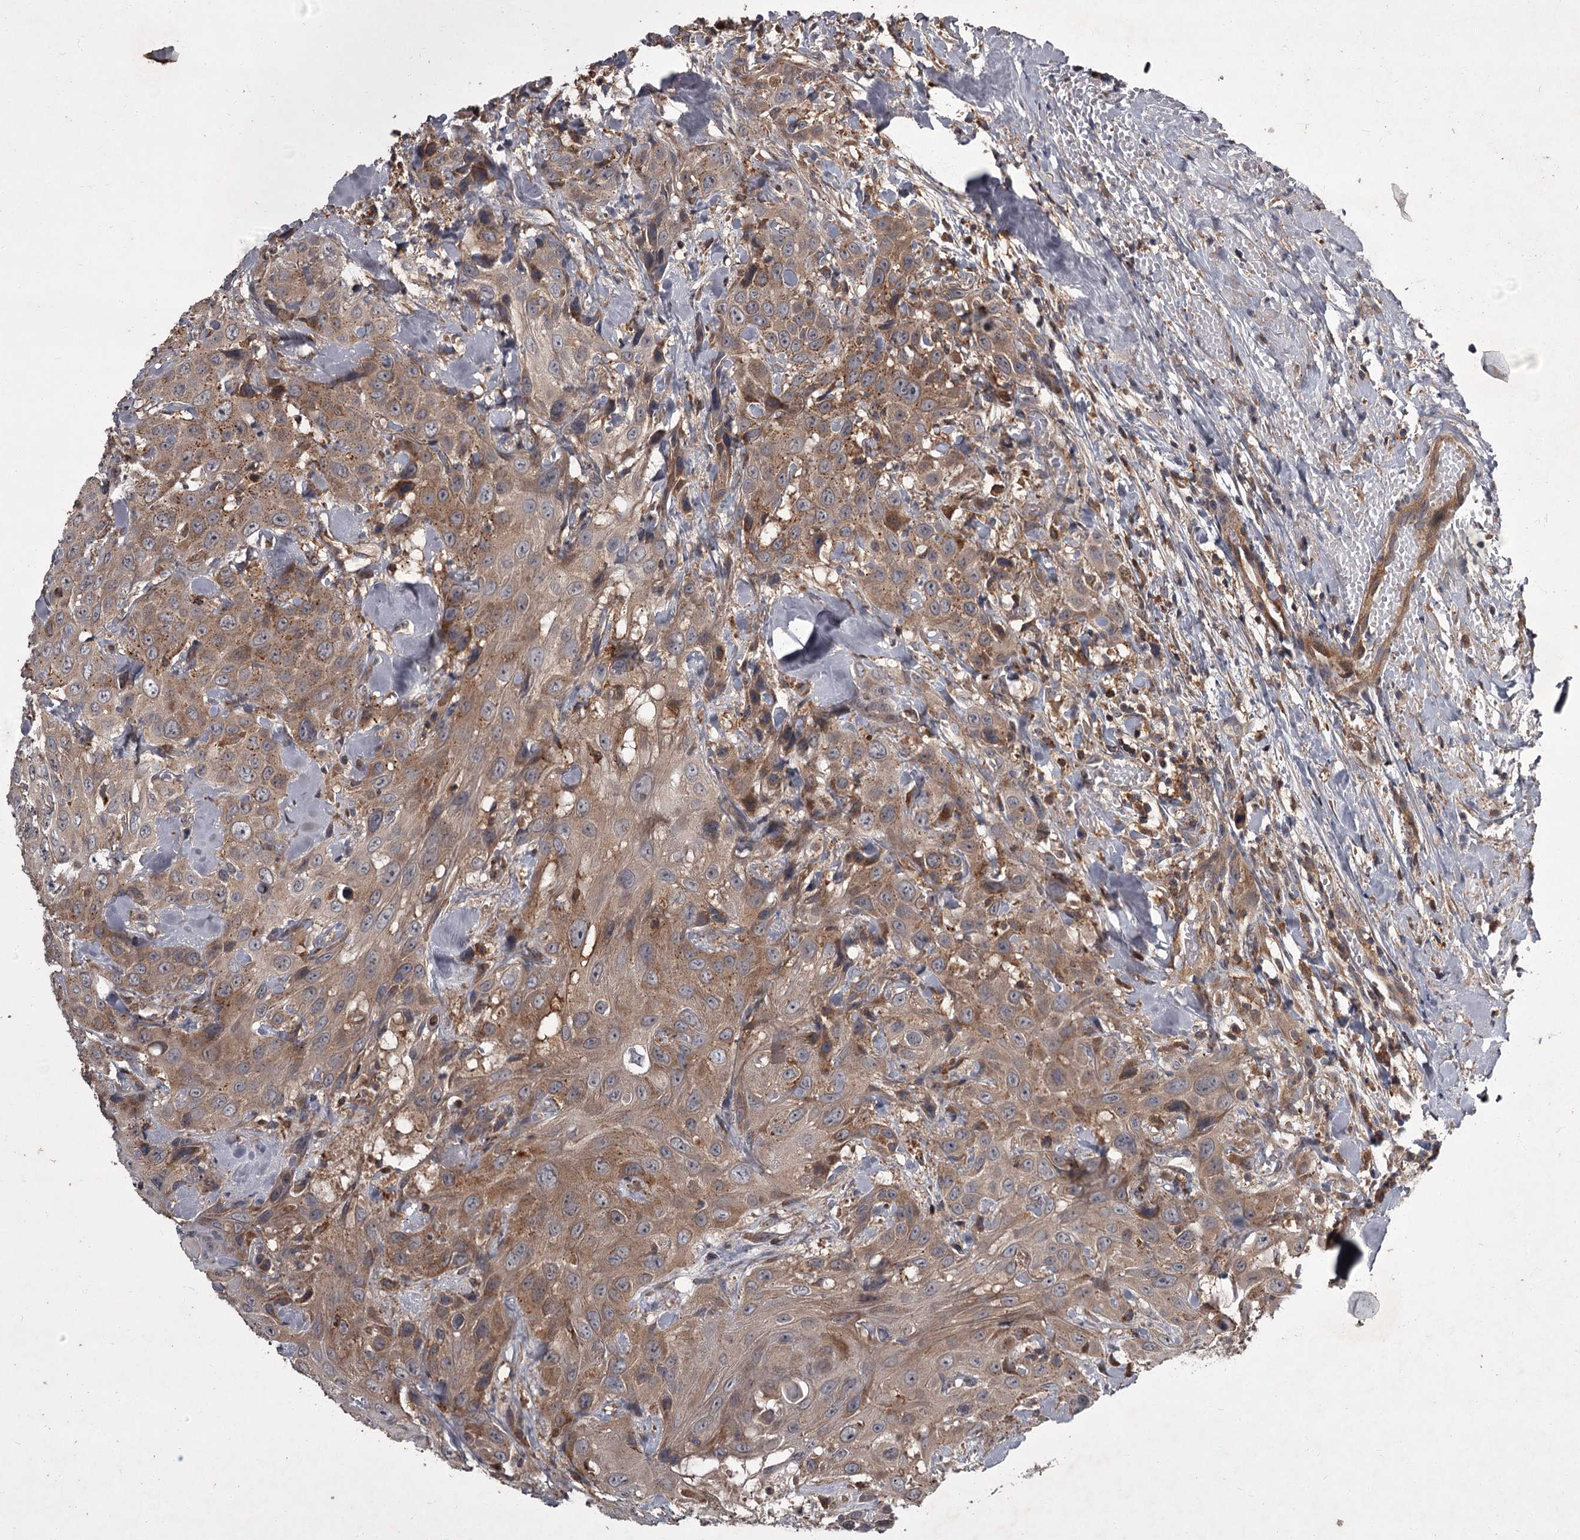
{"staining": {"intensity": "moderate", "quantity": ">75%", "location": "cytoplasmic/membranous"}, "tissue": "head and neck cancer", "cell_type": "Tumor cells", "image_type": "cancer", "snomed": [{"axis": "morphology", "description": "Squamous cell carcinoma, NOS"}, {"axis": "topography", "description": "Head-Neck"}], "caption": "The micrograph demonstrates a brown stain indicating the presence of a protein in the cytoplasmic/membranous of tumor cells in head and neck squamous cell carcinoma. The staining was performed using DAB, with brown indicating positive protein expression. Nuclei are stained blue with hematoxylin.", "gene": "UNC93B1", "patient": {"sex": "male", "age": 81}}